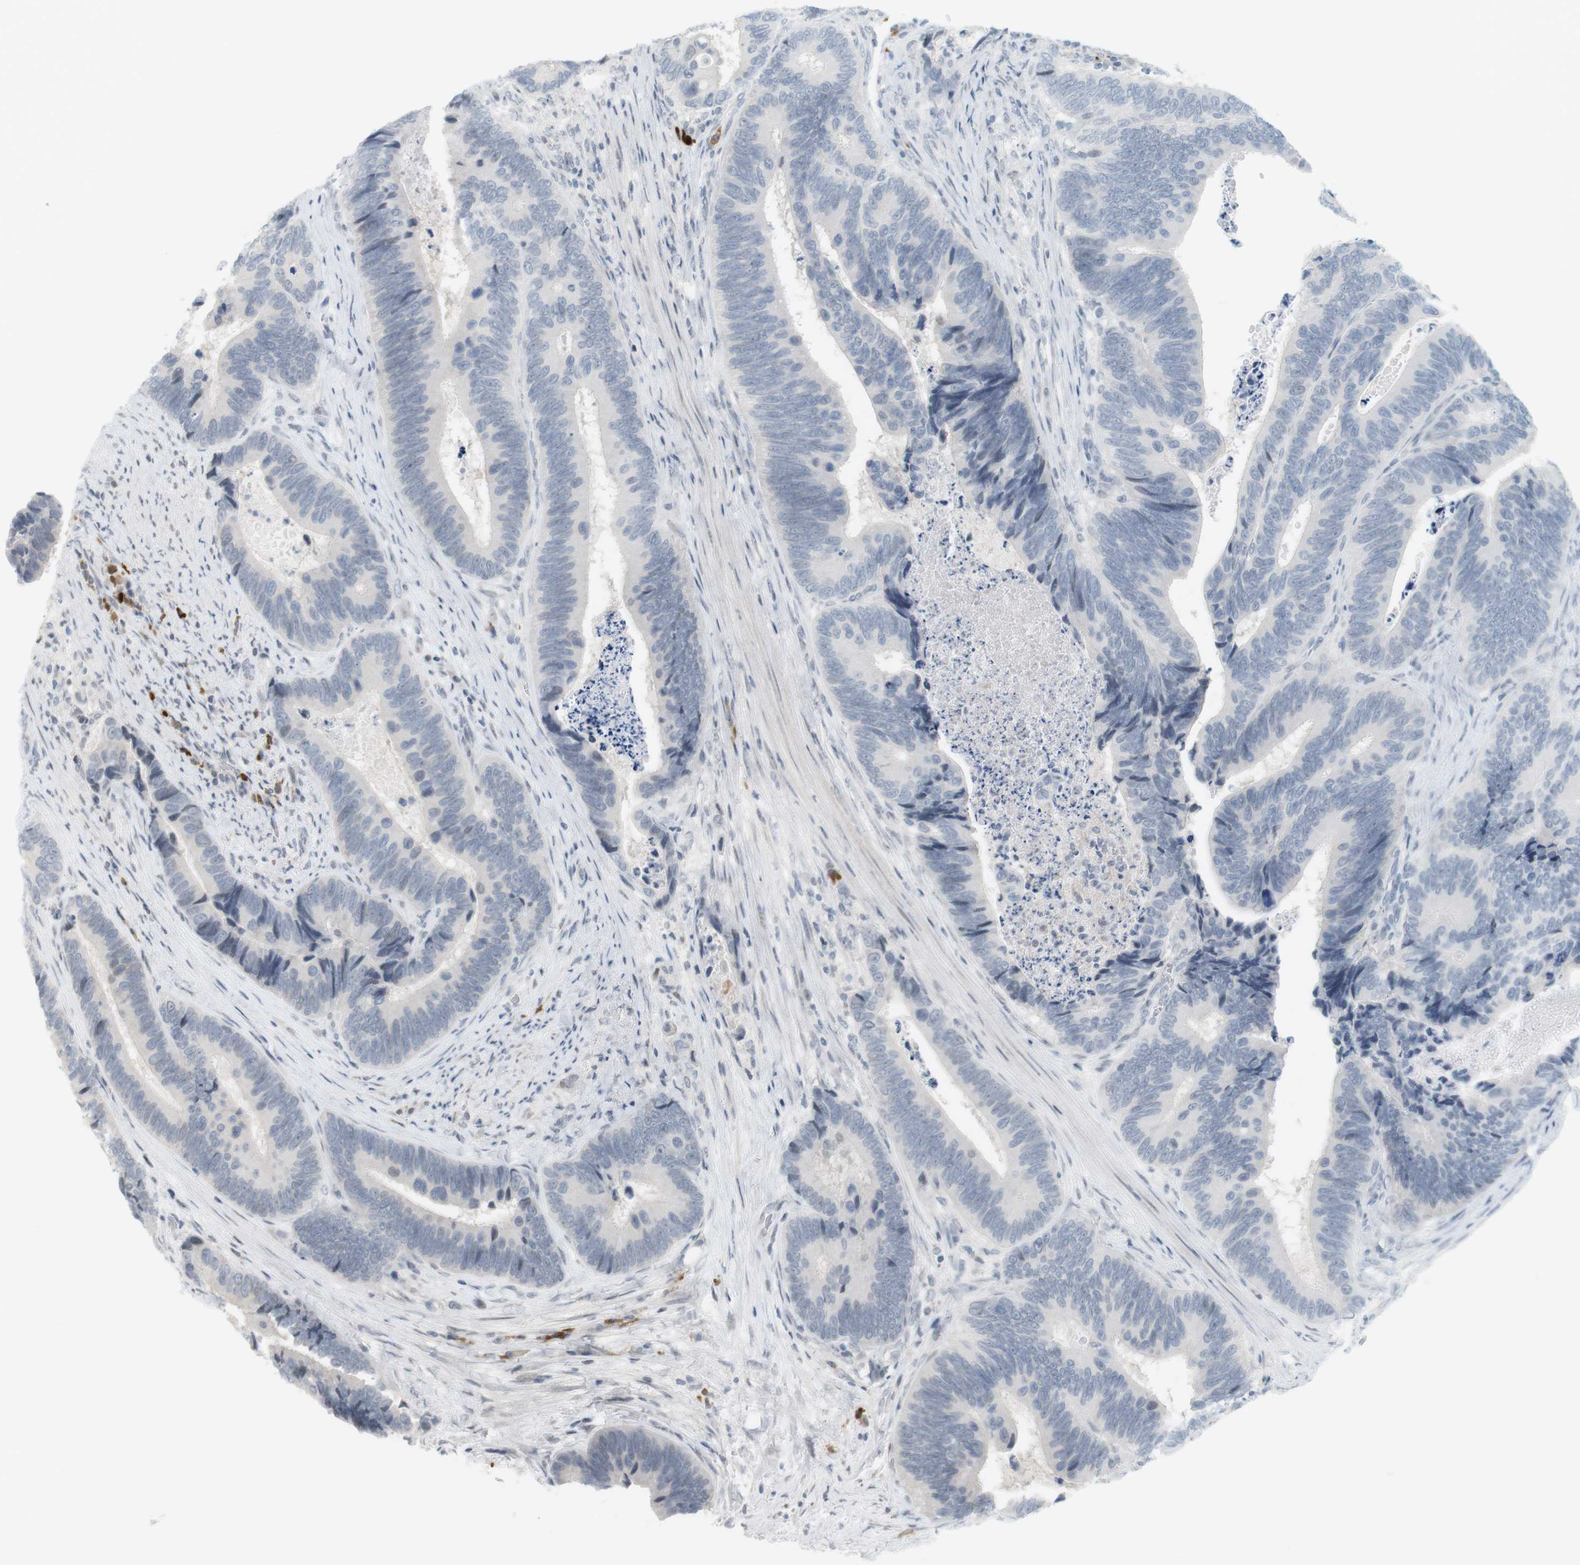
{"staining": {"intensity": "negative", "quantity": "none", "location": "none"}, "tissue": "colorectal cancer", "cell_type": "Tumor cells", "image_type": "cancer", "snomed": [{"axis": "morphology", "description": "Inflammation, NOS"}, {"axis": "morphology", "description": "Adenocarcinoma, NOS"}, {"axis": "topography", "description": "Colon"}], "caption": "High magnification brightfield microscopy of colorectal cancer stained with DAB (3,3'-diaminobenzidine) (brown) and counterstained with hematoxylin (blue): tumor cells show no significant staining.", "gene": "DMC1", "patient": {"sex": "male", "age": 72}}